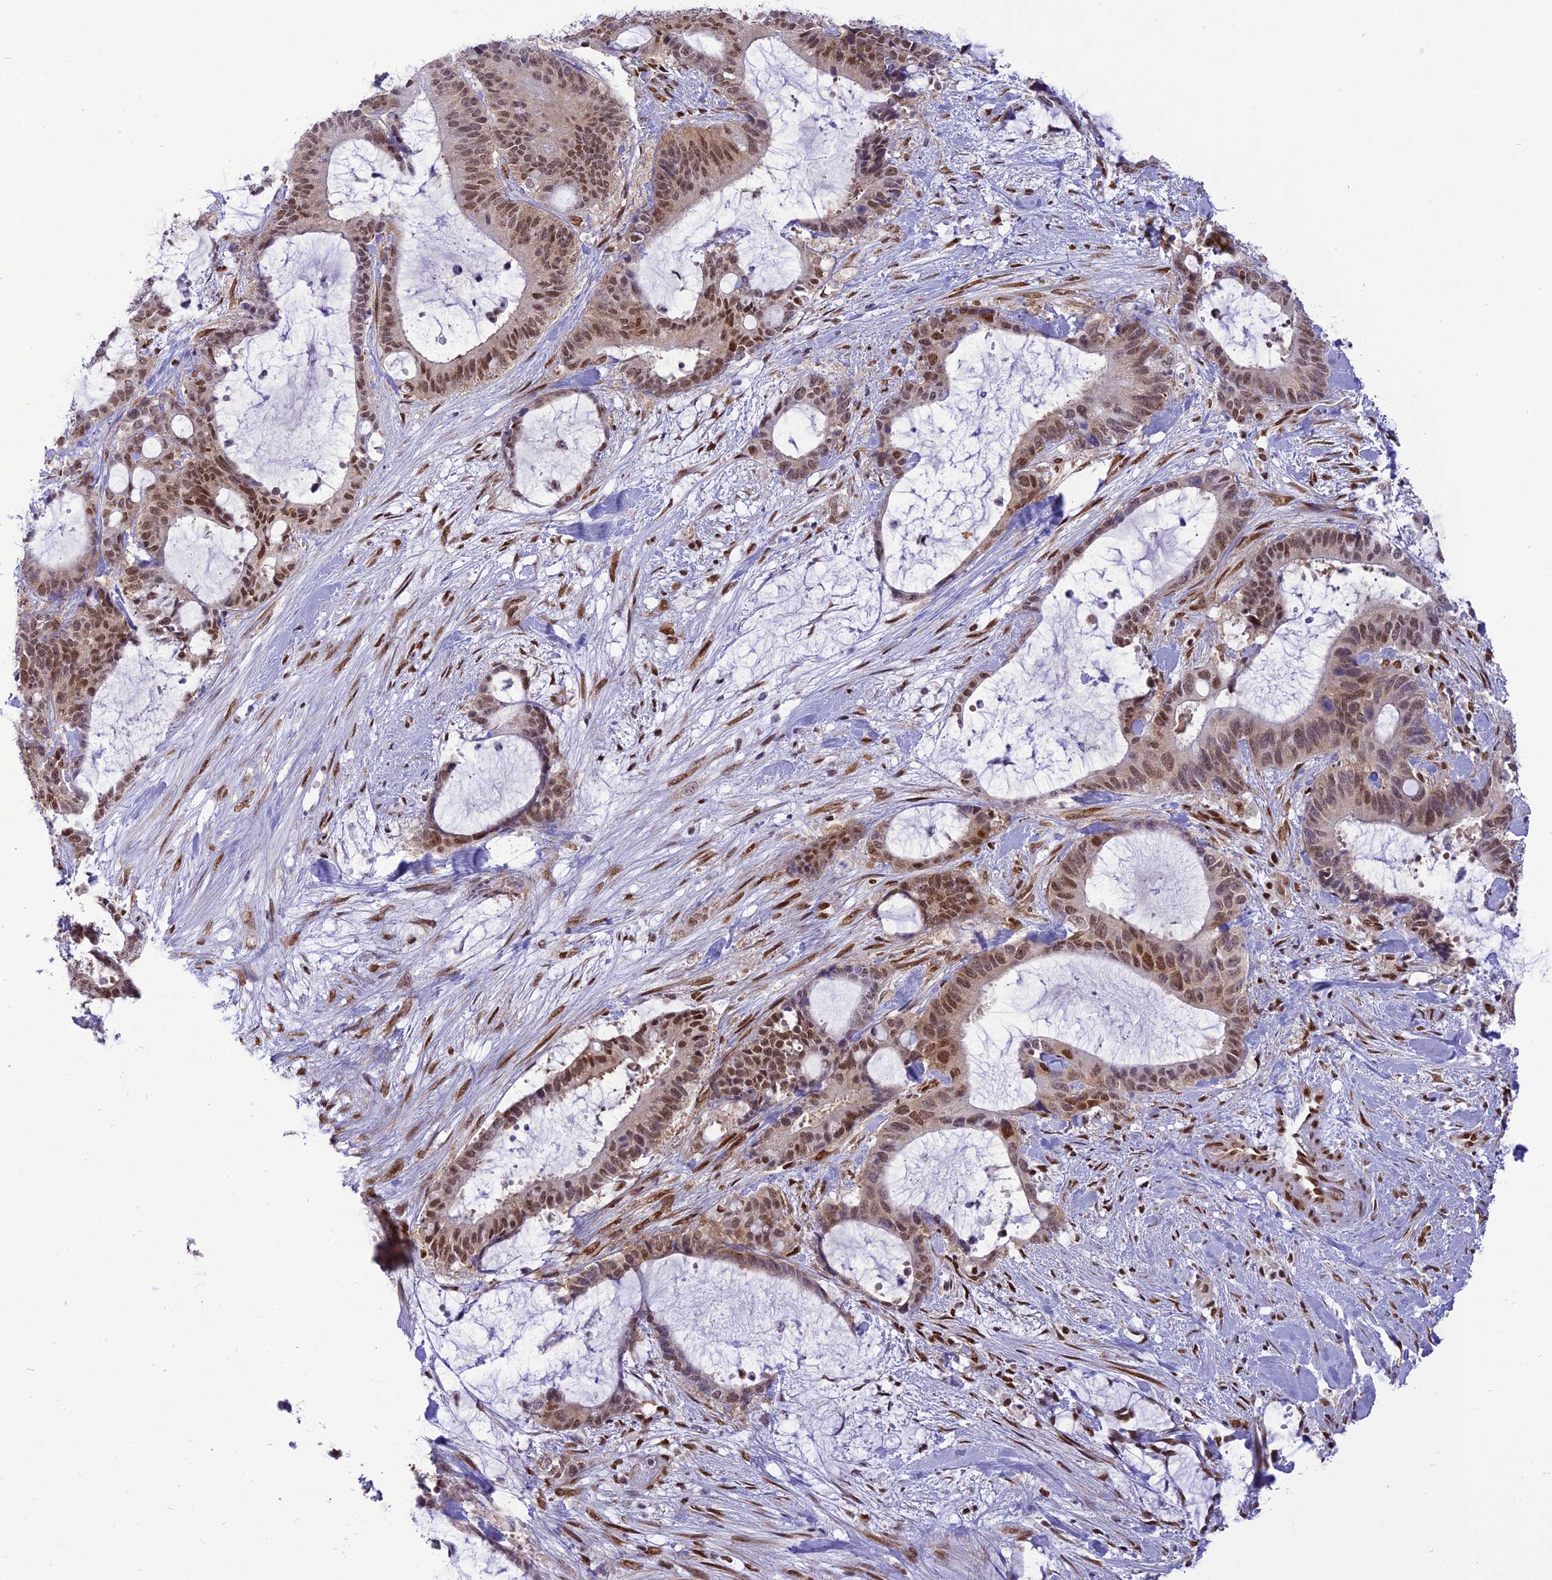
{"staining": {"intensity": "moderate", "quantity": ">75%", "location": "nuclear"}, "tissue": "liver cancer", "cell_type": "Tumor cells", "image_type": "cancer", "snomed": [{"axis": "morphology", "description": "Normal tissue, NOS"}, {"axis": "morphology", "description": "Cholangiocarcinoma"}, {"axis": "topography", "description": "Liver"}, {"axis": "topography", "description": "Peripheral nerve tissue"}], "caption": "Immunohistochemical staining of human cholangiocarcinoma (liver) displays medium levels of moderate nuclear expression in approximately >75% of tumor cells.", "gene": "DDX1", "patient": {"sex": "female", "age": 73}}